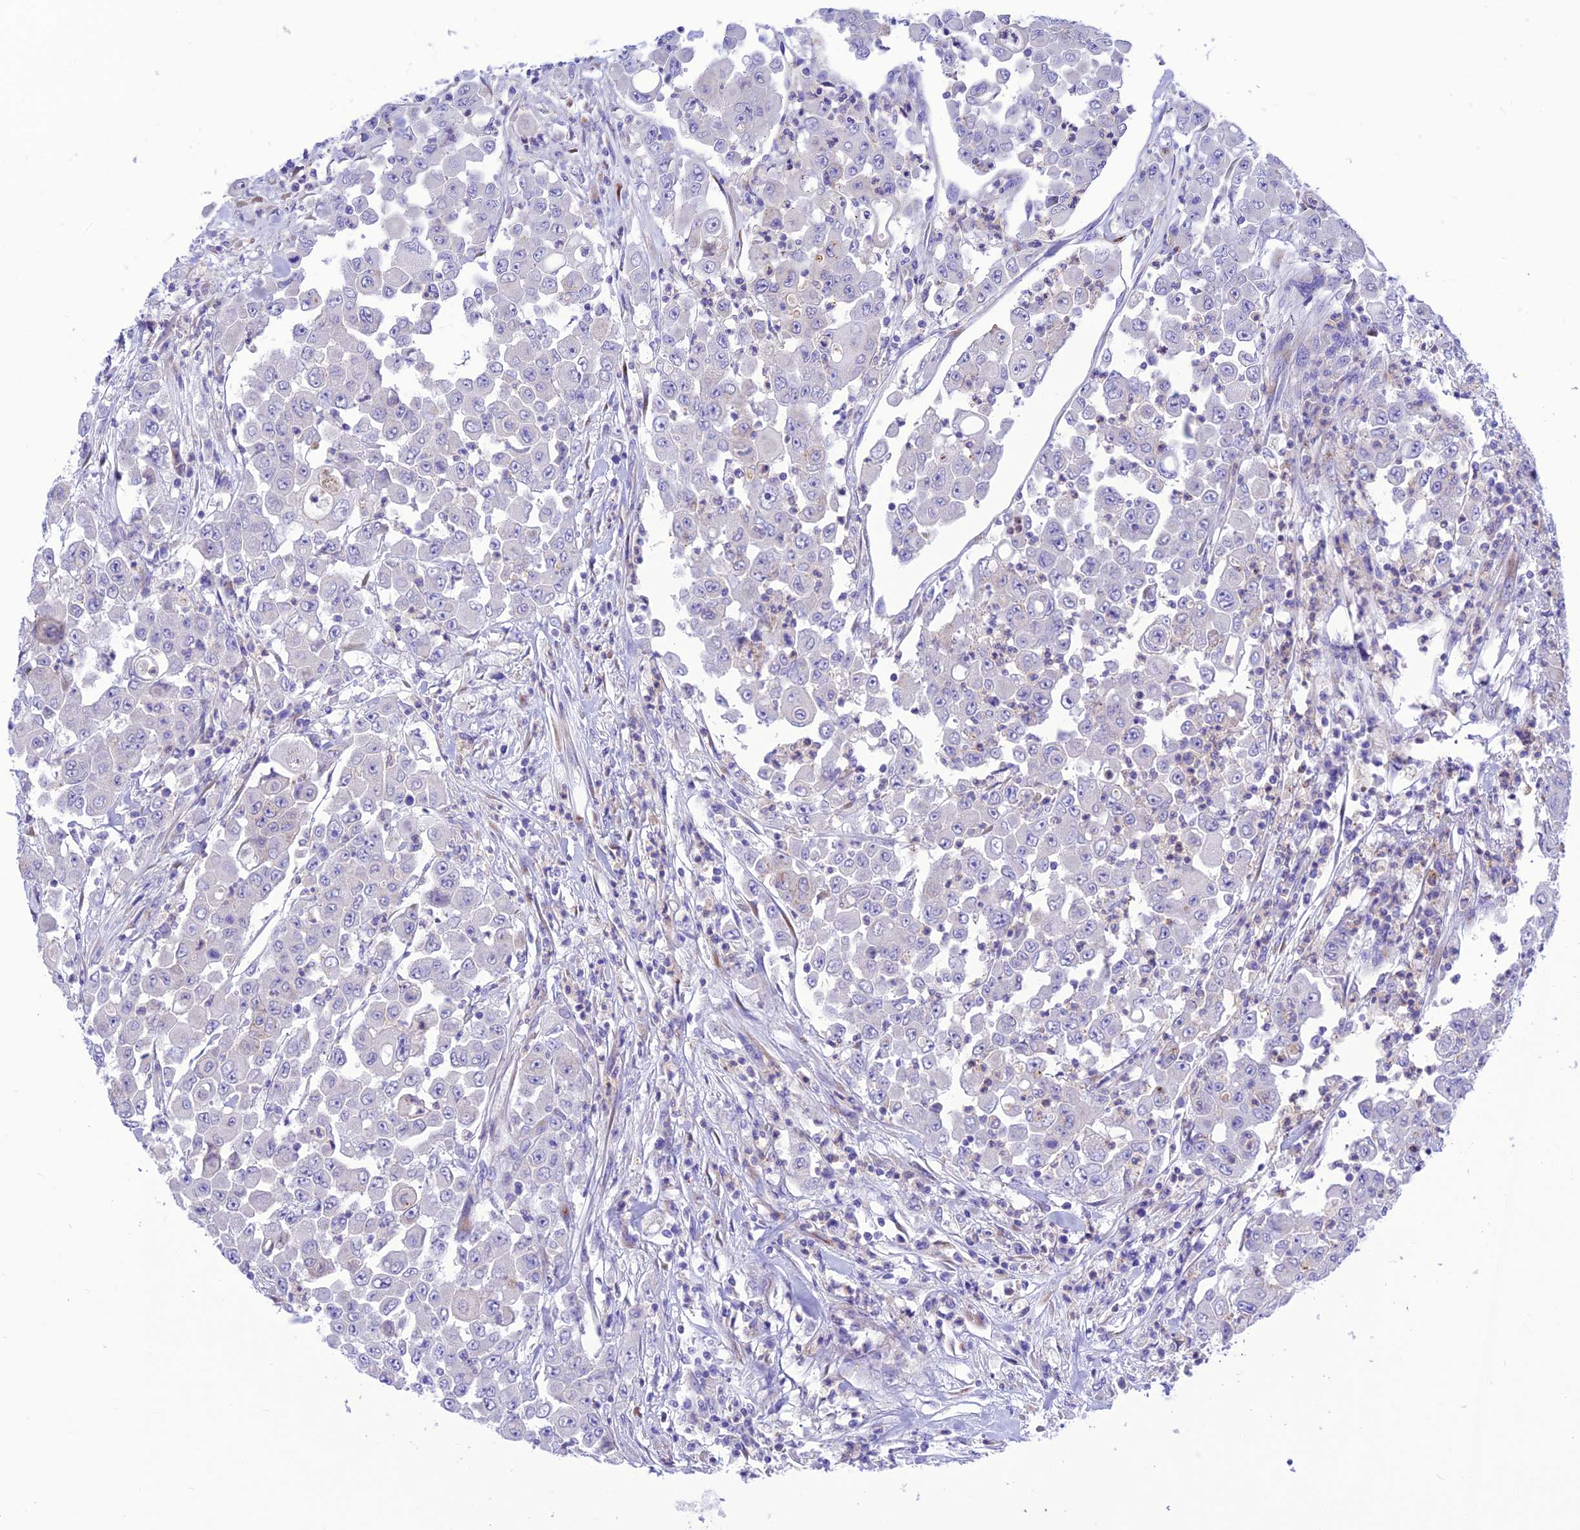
{"staining": {"intensity": "negative", "quantity": "none", "location": "none"}, "tissue": "colorectal cancer", "cell_type": "Tumor cells", "image_type": "cancer", "snomed": [{"axis": "morphology", "description": "Adenocarcinoma, NOS"}, {"axis": "topography", "description": "Colon"}], "caption": "The photomicrograph displays no significant staining in tumor cells of colorectal cancer (adenocarcinoma).", "gene": "CHSY3", "patient": {"sex": "male", "age": 51}}